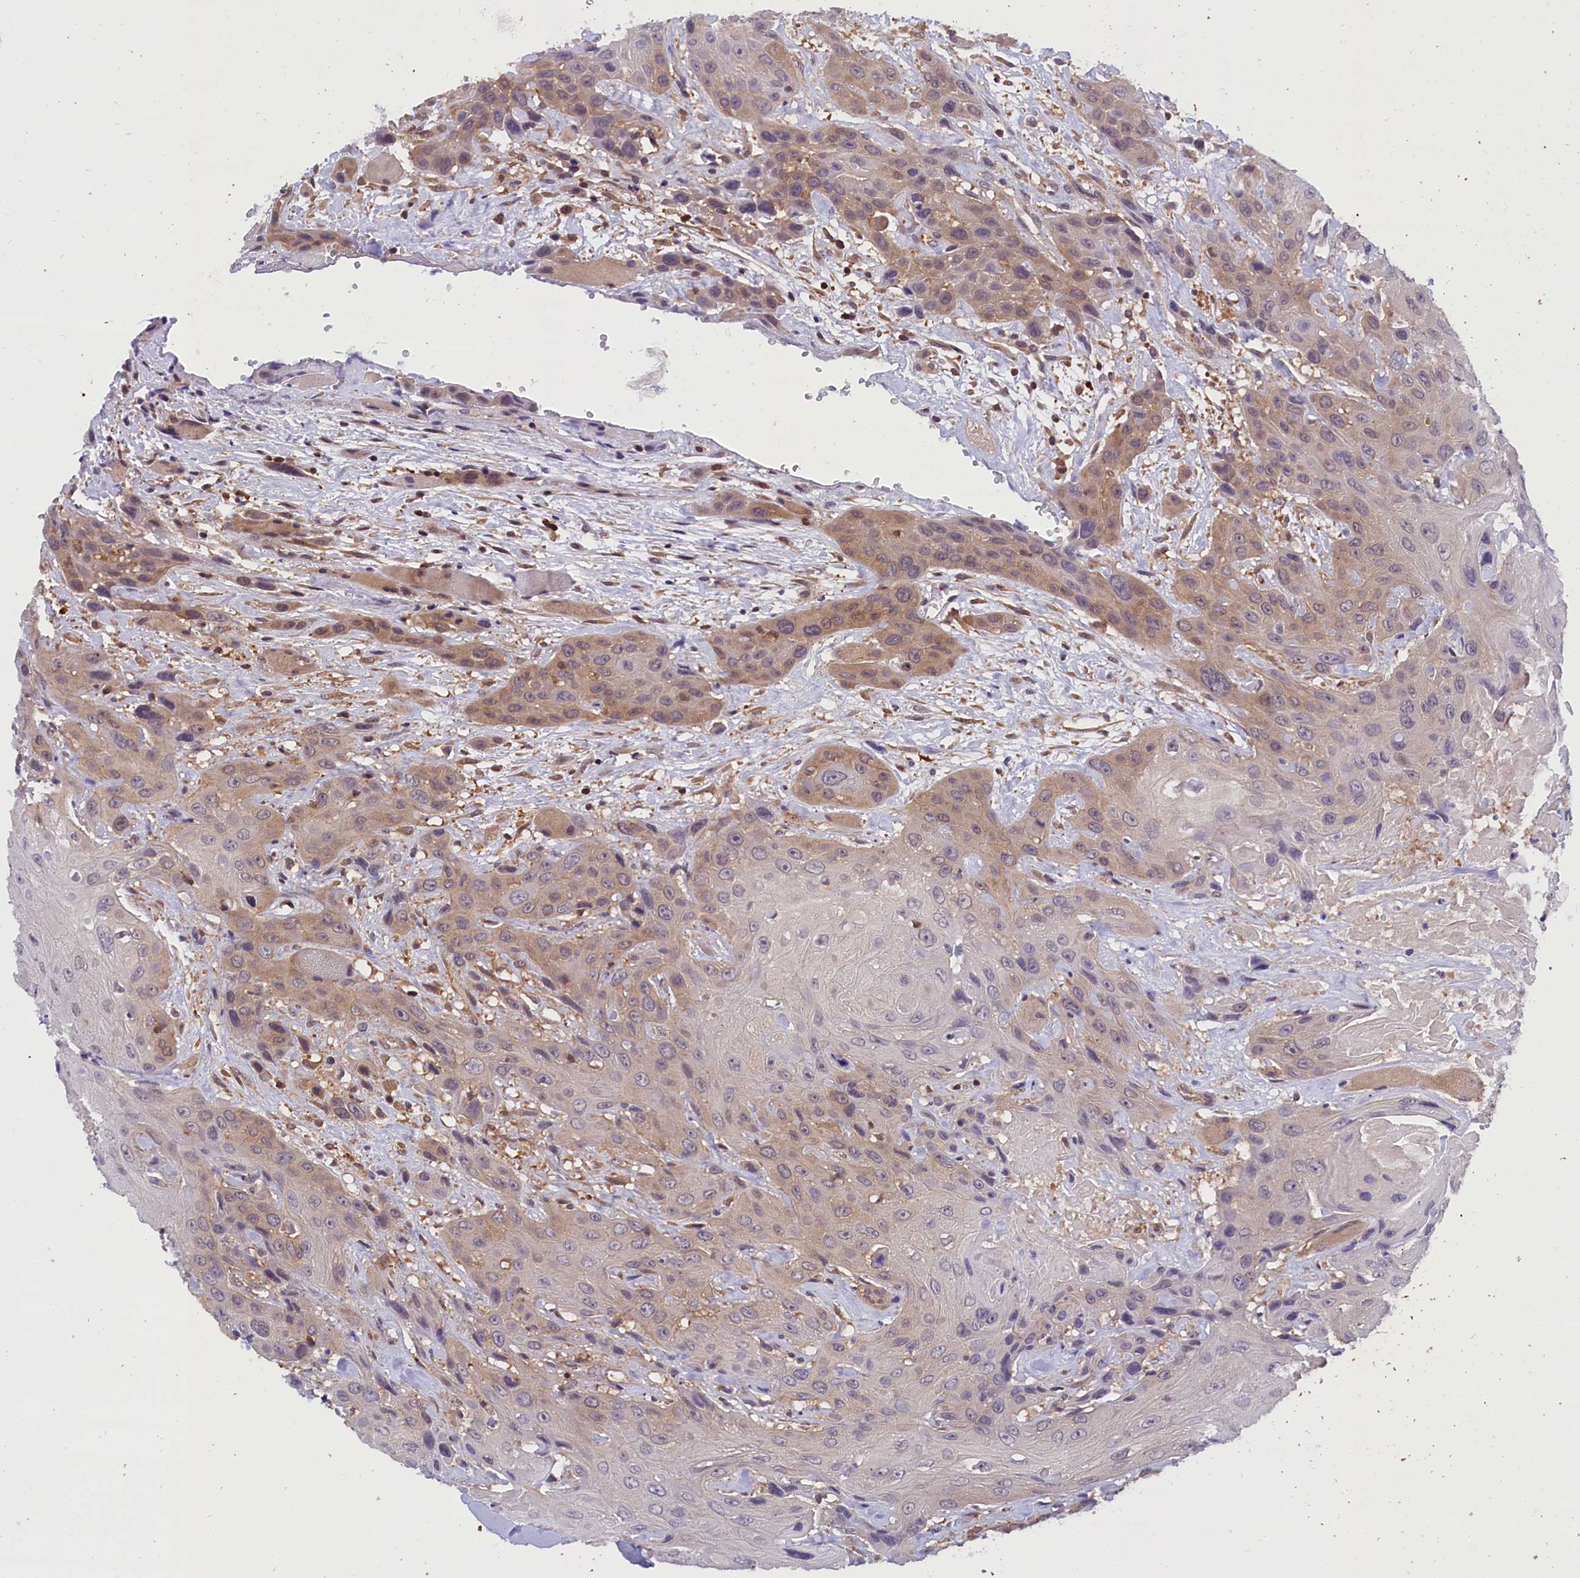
{"staining": {"intensity": "weak", "quantity": "25%-75%", "location": "cytoplasmic/membranous"}, "tissue": "head and neck cancer", "cell_type": "Tumor cells", "image_type": "cancer", "snomed": [{"axis": "morphology", "description": "Squamous cell carcinoma, NOS"}, {"axis": "topography", "description": "Head-Neck"}], "caption": "Squamous cell carcinoma (head and neck) stained with a protein marker shows weak staining in tumor cells.", "gene": "TBCB", "patient": {"sex": "male", "age": 81}}